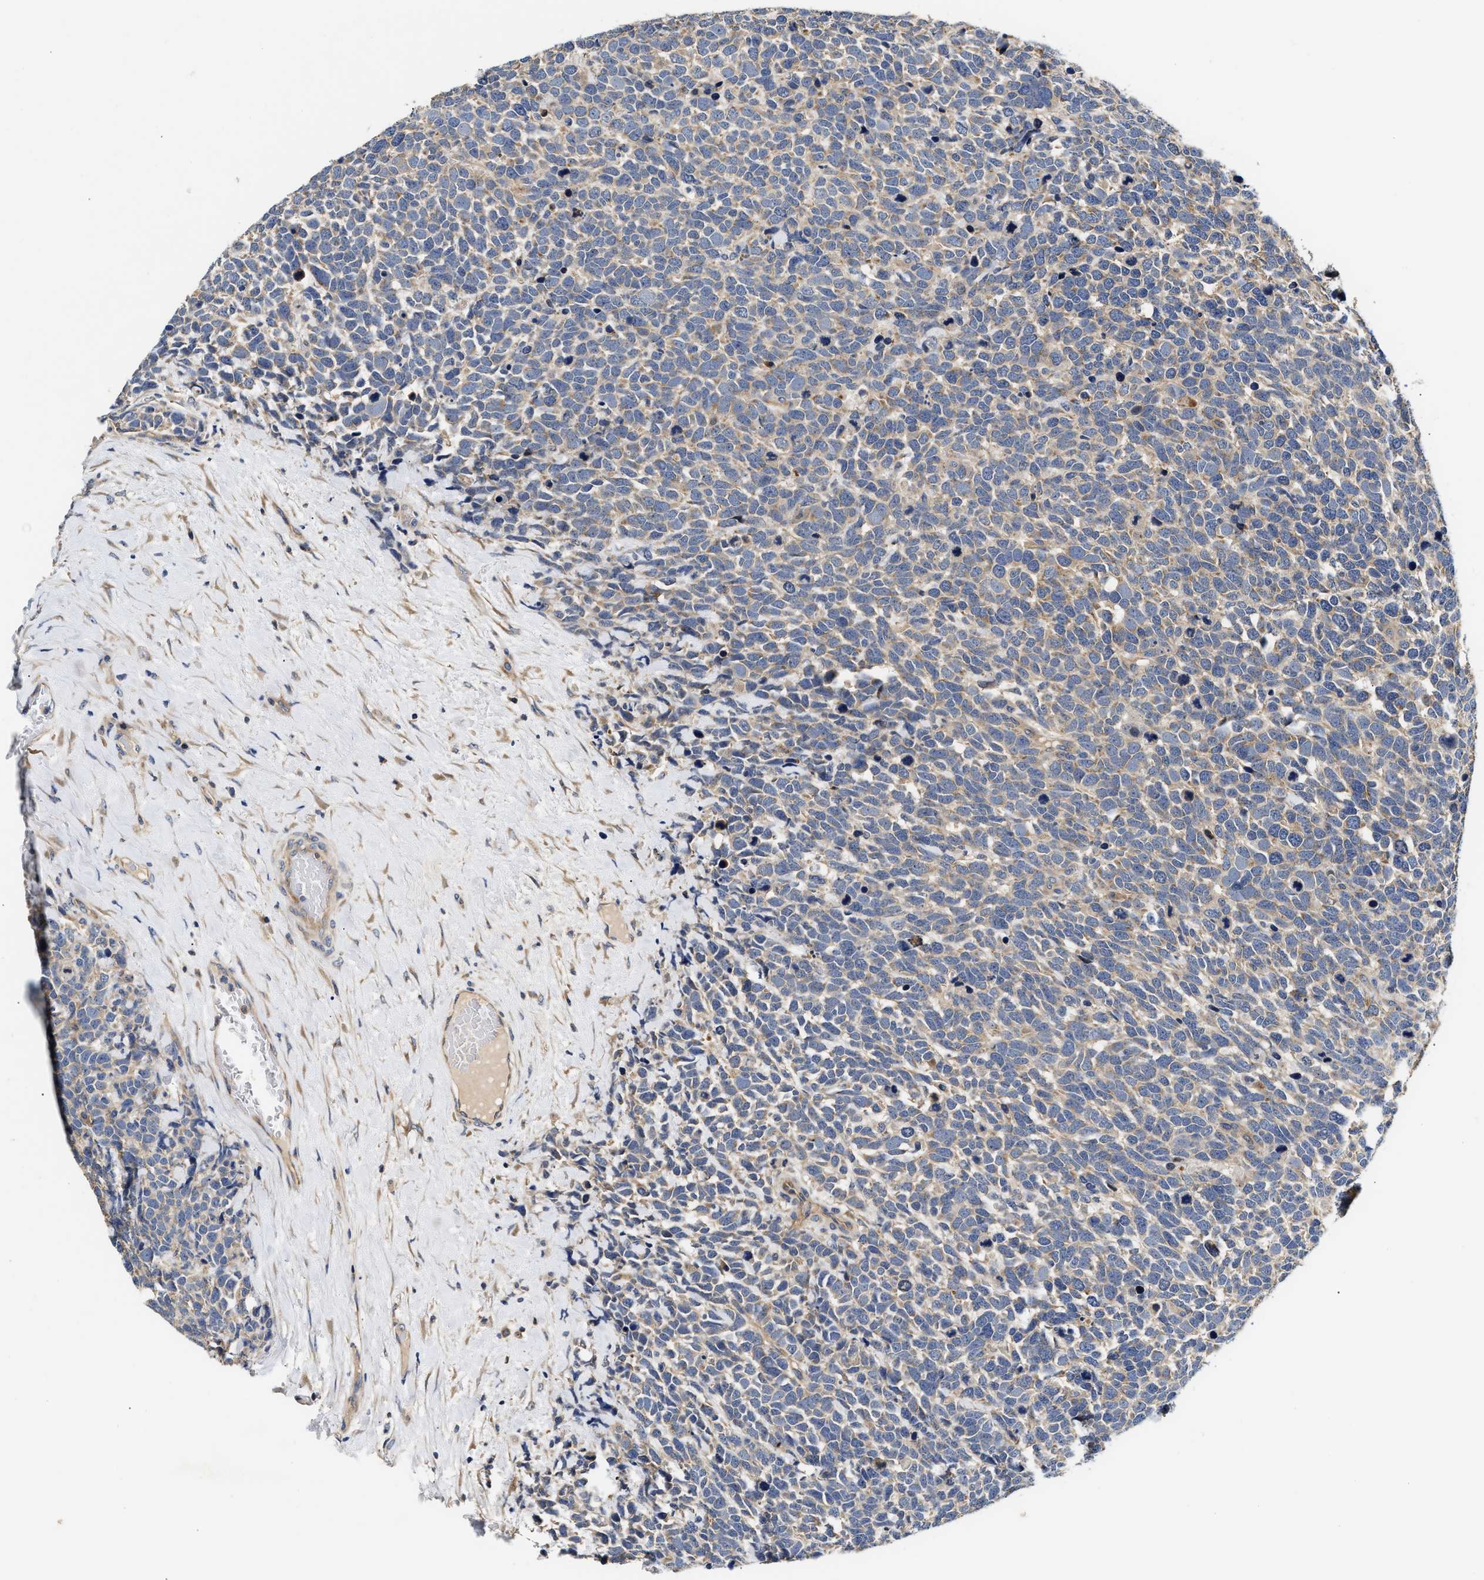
{"staining": {"intensity": "weak", "quantity": "25%-75%", "location": "cytoplasmic/membranous"}, "tissue": "urothelial cancer", "cell_type": "Tumor cells", "image_type": "cancer", "snomed": [{"axis": "morphology", "description": "Urothelial carcinoma, High grade"}, {"axis": "topography", "description": "Urinary bladder"}], "caption": "IHC photomicrograph of neoplastic tissue: human urothelial cancer stained using immunohistochemistry shows low levels of weak protein expression localized specifically in the cytoplasmic/membranous of tumor cells, appearing as a cytoplasmic/membranous brown color.", "gene": "TEX2", "patient": {"sex": "female", "age": 82}}